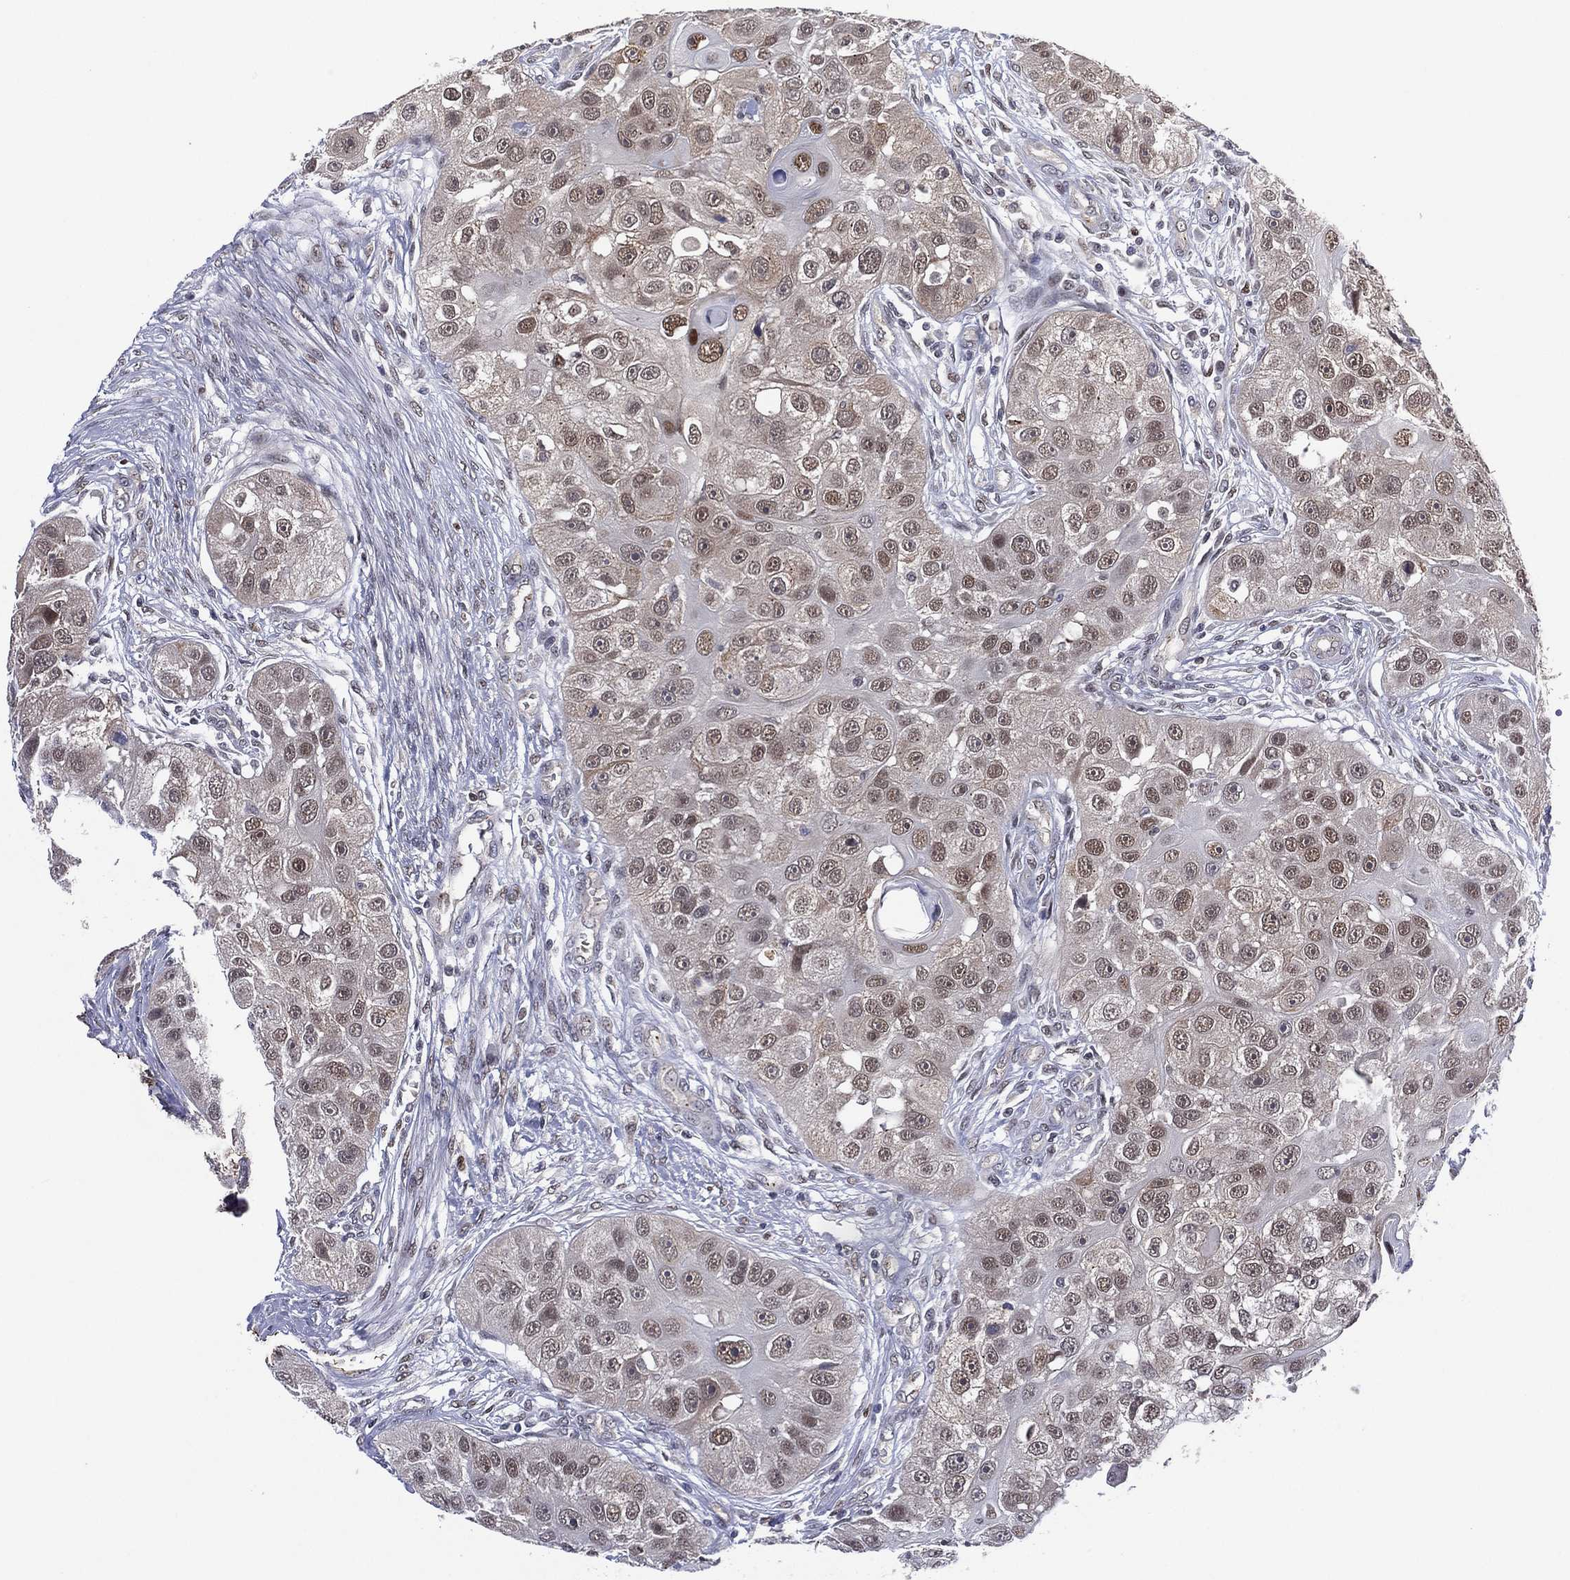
{"staining": {"intensity": "weak", "quantity": "25%-75%", "location": "cytoplasmic/membranous,nuclear"}, "tissue": "head and neck cancer", "cell_type": "Tumor cells", "image_type": "cancer", "snomed": [{"axis": "morphology", "description": "Normal tissue, NOS"}, {"axis": "morphology", "description": "Squamous cell carcinoma, NOS"}, {"axis": "topography", "description": "Skeletal muscle"}, {"axis": "topography", "description": "Head-Neck"}], "caption": "Protein expression analysis of human squamous cell carcinoma (head and neck) reveals weak cytoplasmic/membranous and nuclear positivity in about 25%-75% of tumor cells.", "gene": "GSE1", "patient": {"sex": "male", "age": 51}}